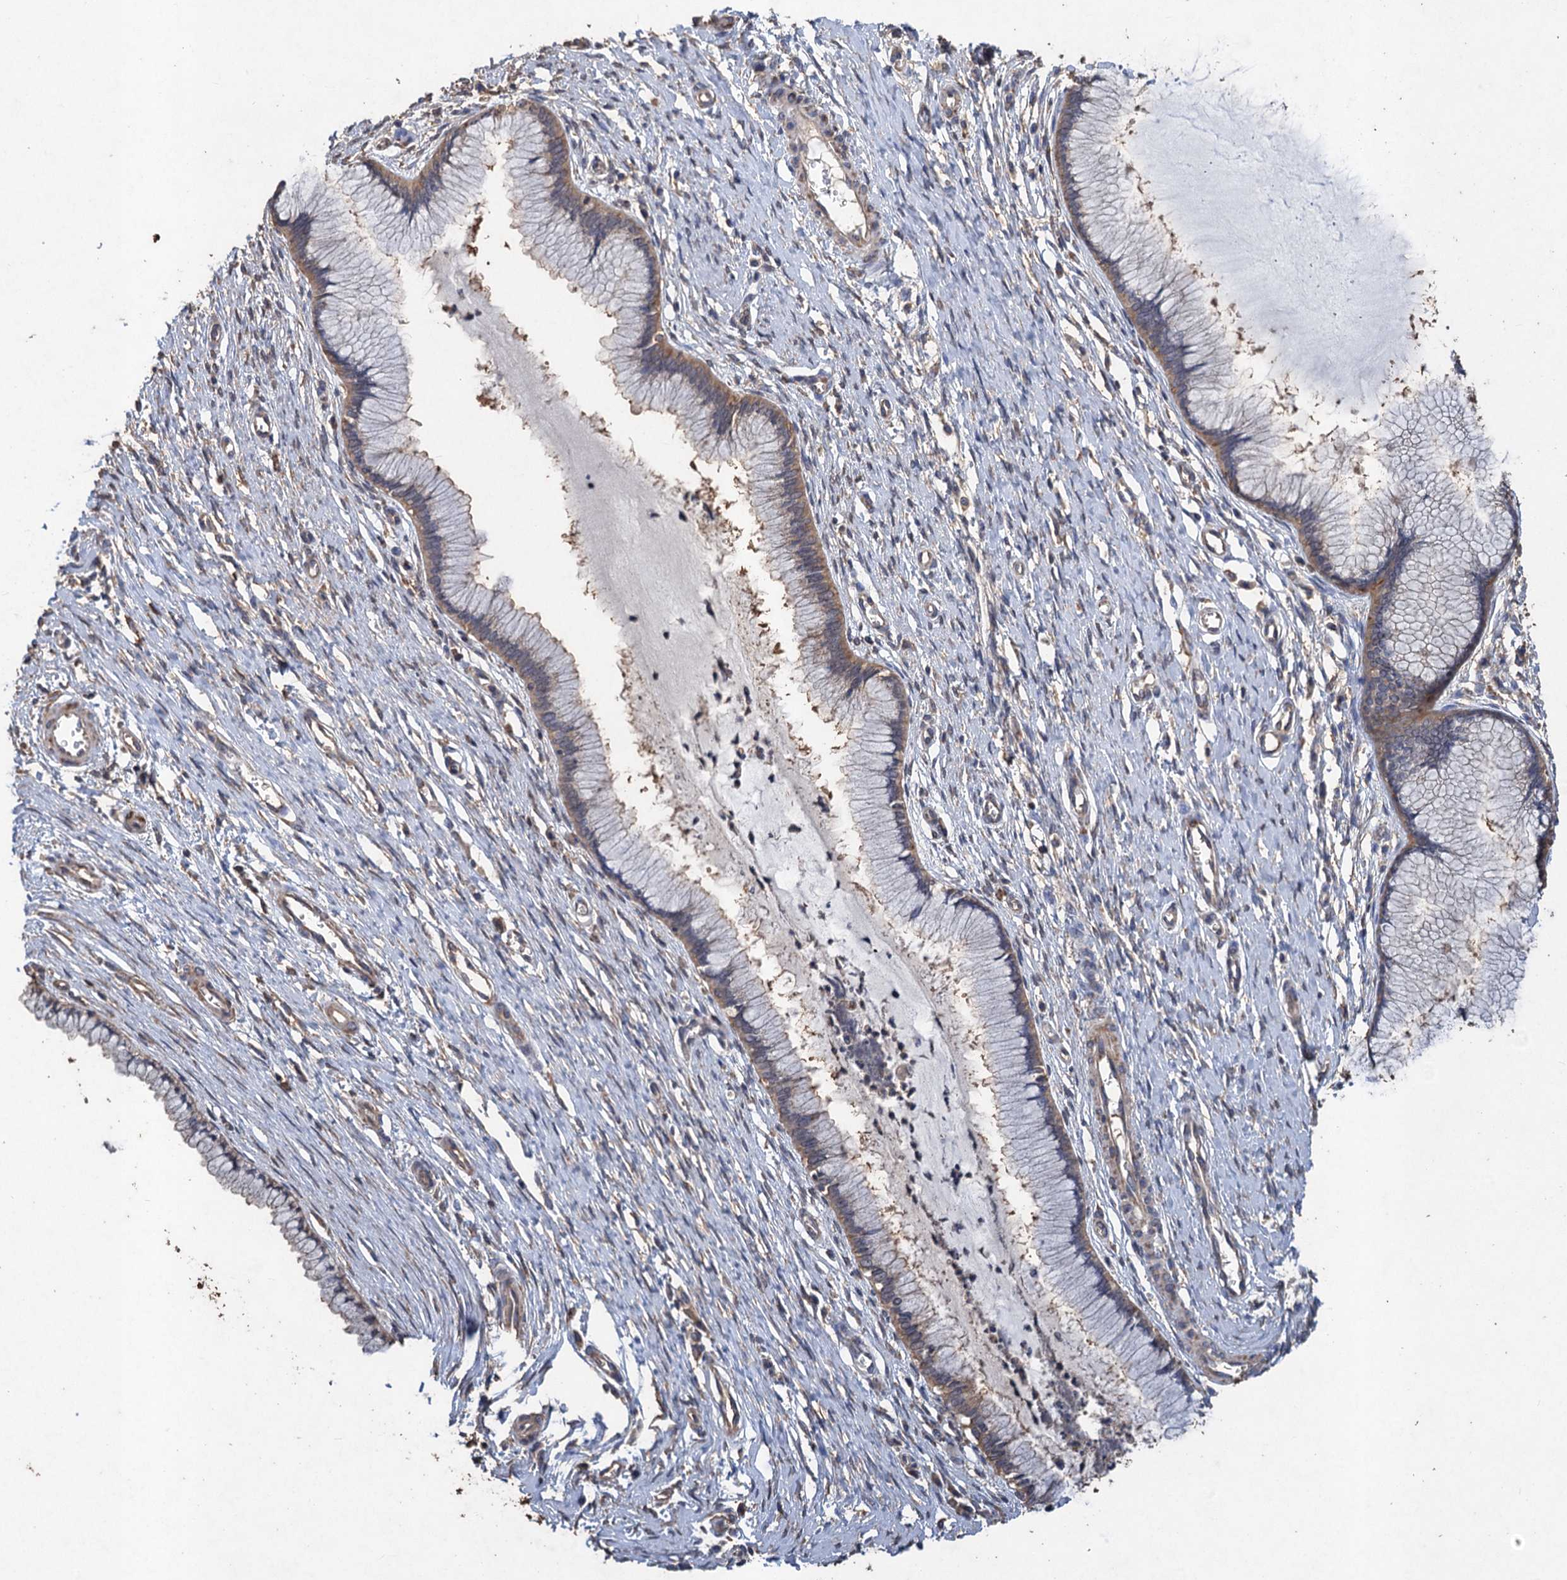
{"staining": {"intensity": "weak", "quantity": "25%-75%", "location": "cytoplasmic/membranous"}, "tissue": "cervix", "cell_type": "Glandular cells", "image_type": "normal", "snomed": [{"axis": "morphology", "description": "Normal tissue, NOS"}, {"axis": "topography", "description": "Cervix"}], "caption": "A high-resolution micrograph shows IHC staining of unremarkable cervix, which shows weak cytoplasmic/membranous expression in approximately 25%-75% of glandular cells.", "gene": "SCUBE3", "patient": {"sex": "female", "age": 55}}